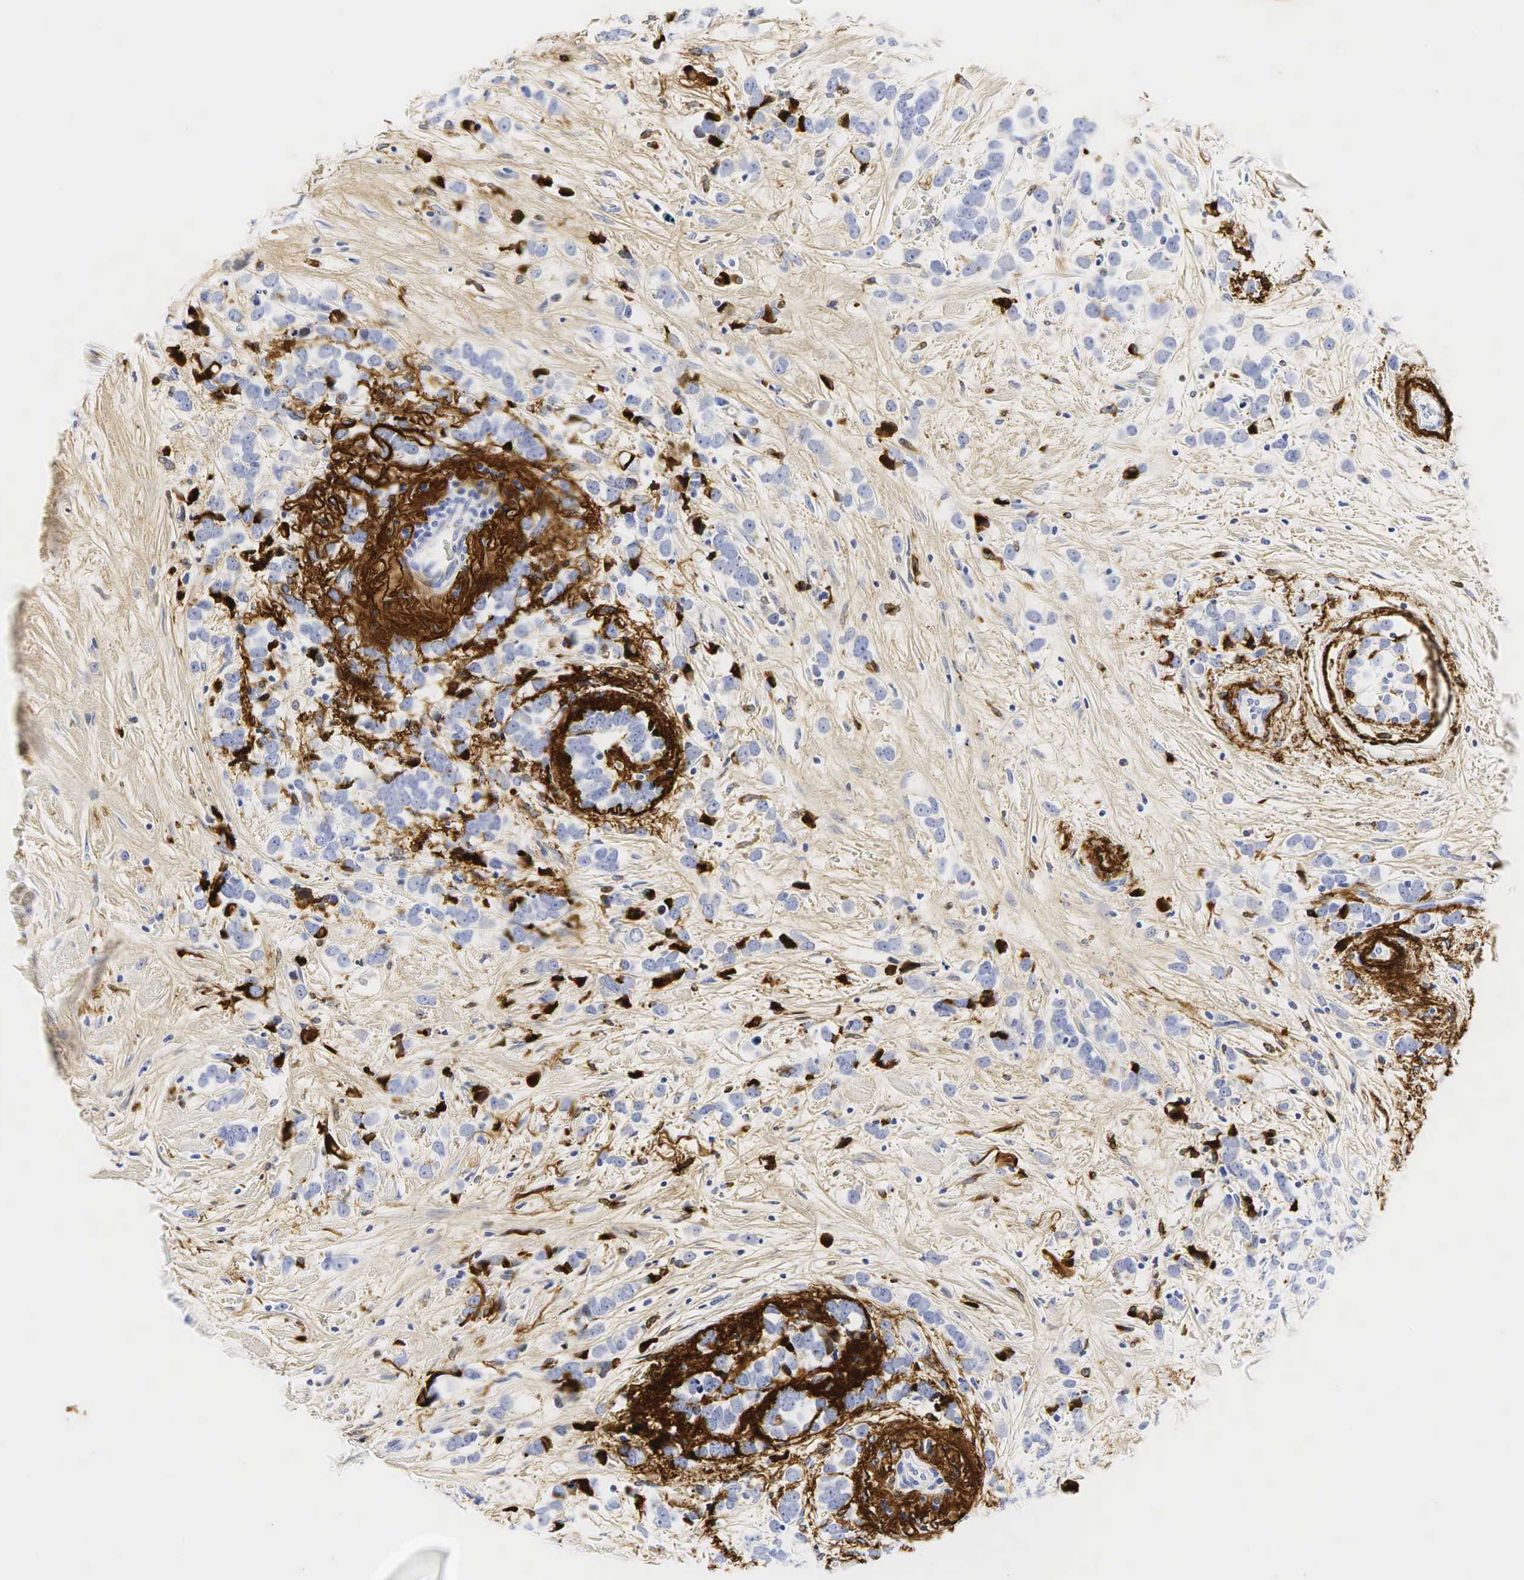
{"staining": {"intensity": "negative", "quantity": "none", "location": "none"}, "tissue": "breast cancer", "cell_type": "Tumor cells", "image_type": "cancer", "snomed": [{"axis": "morphology", "description": "Lobular carcinoma"}, {"axis": "topography", "description": "Breast"}], "caption": "This micrograph is of breast cancer stained with immunohistochemistry (IHC) to label a protein in brown with the nuclei are counter-stained blue. There is no positivity in tumor cells.", "gene": "LYZ", "patient": {"sex": "female", "age": 57}}